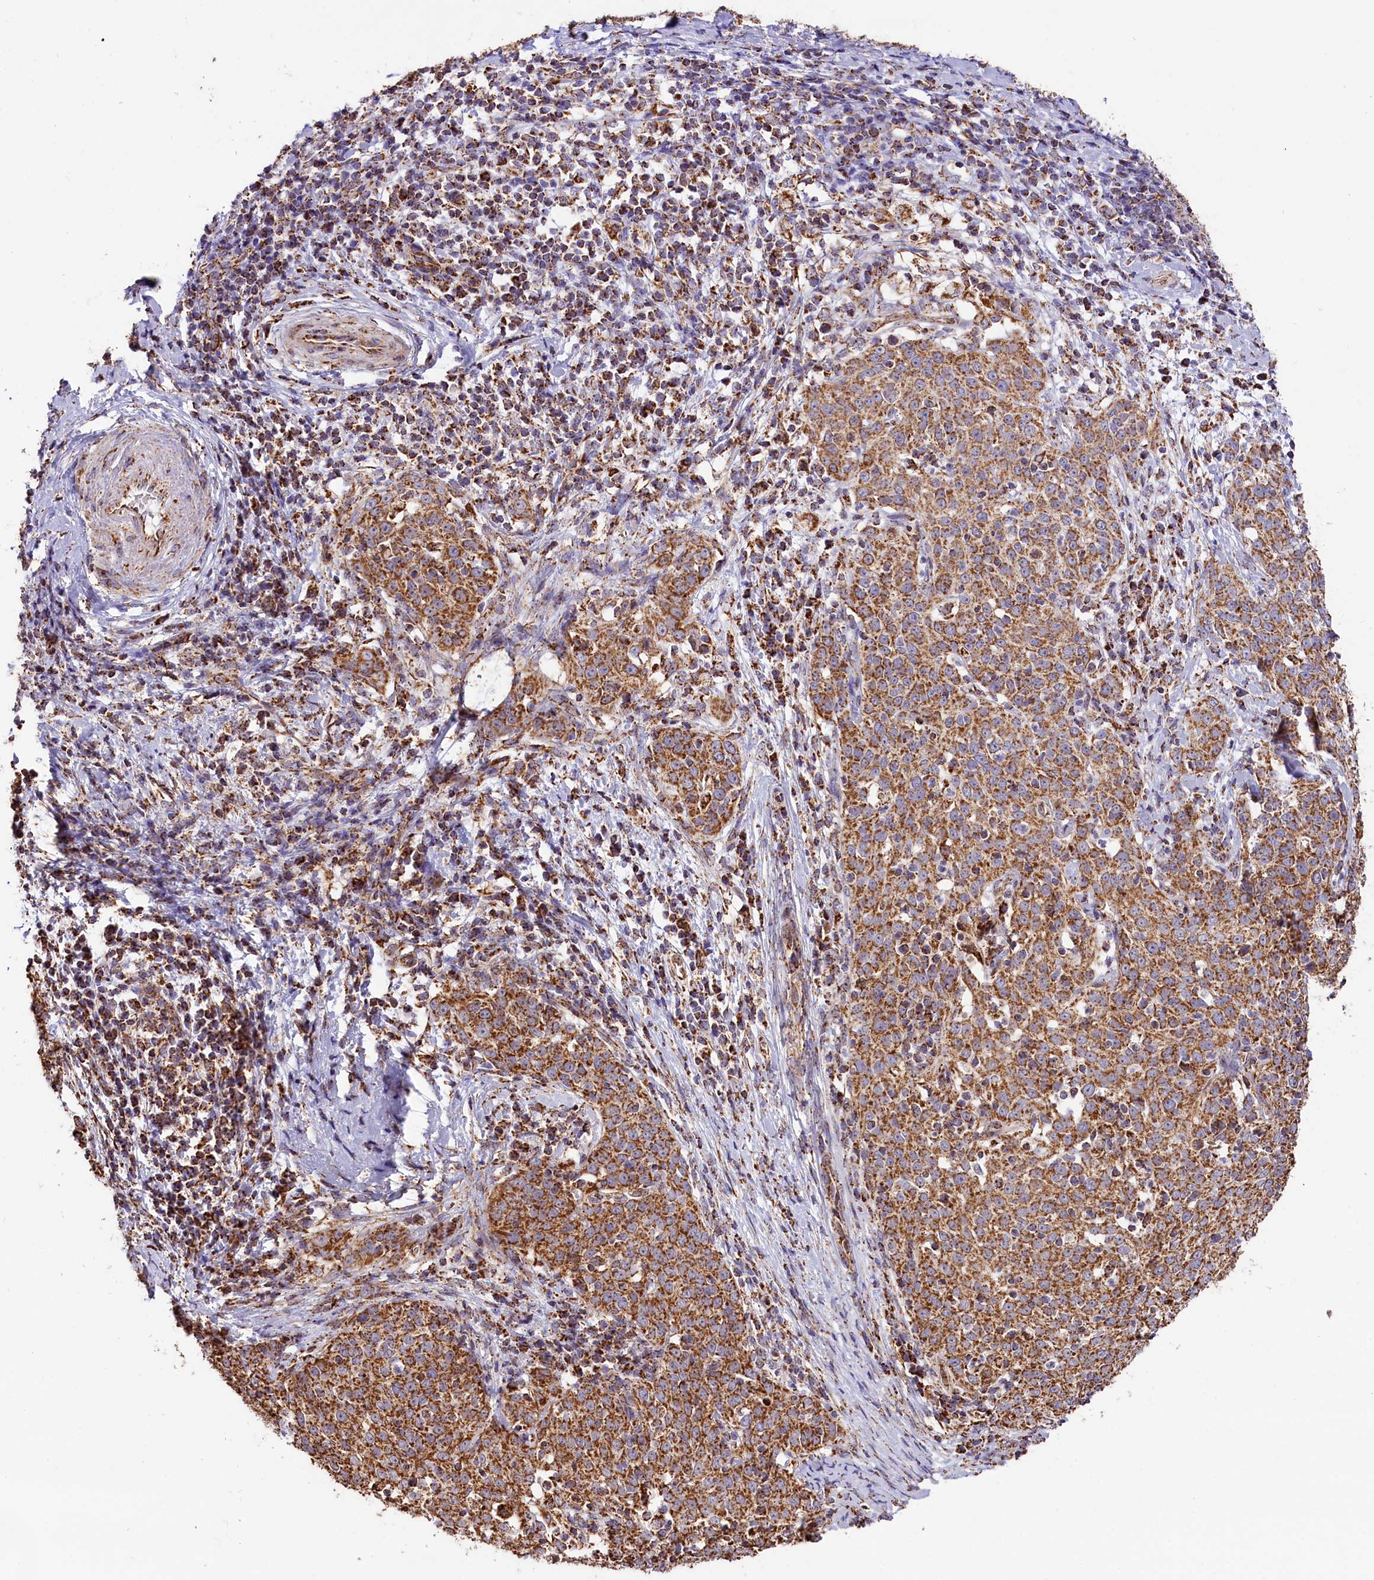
{"staining": {"intensity": "moderate", "quantity": ">75%", "location": "cytoplasmic/membranous"}, "tissue": "cervical cancer", "cell_type": "Tumor cells", "image_type": "cancer", "snomed": [{"axis": "morphology", "description": "Squamous cell carcinoma, NOS"}, {"axis": "topography", "description": "Cervix"}], "caption": "Protein analysis of cervical cancer tissue exhibits moderate cytoplasmic/membranous expression in about >75% of tumor cells.", "gene": "NDUFA8", "patient": {"sex": "female", "age": 57}}